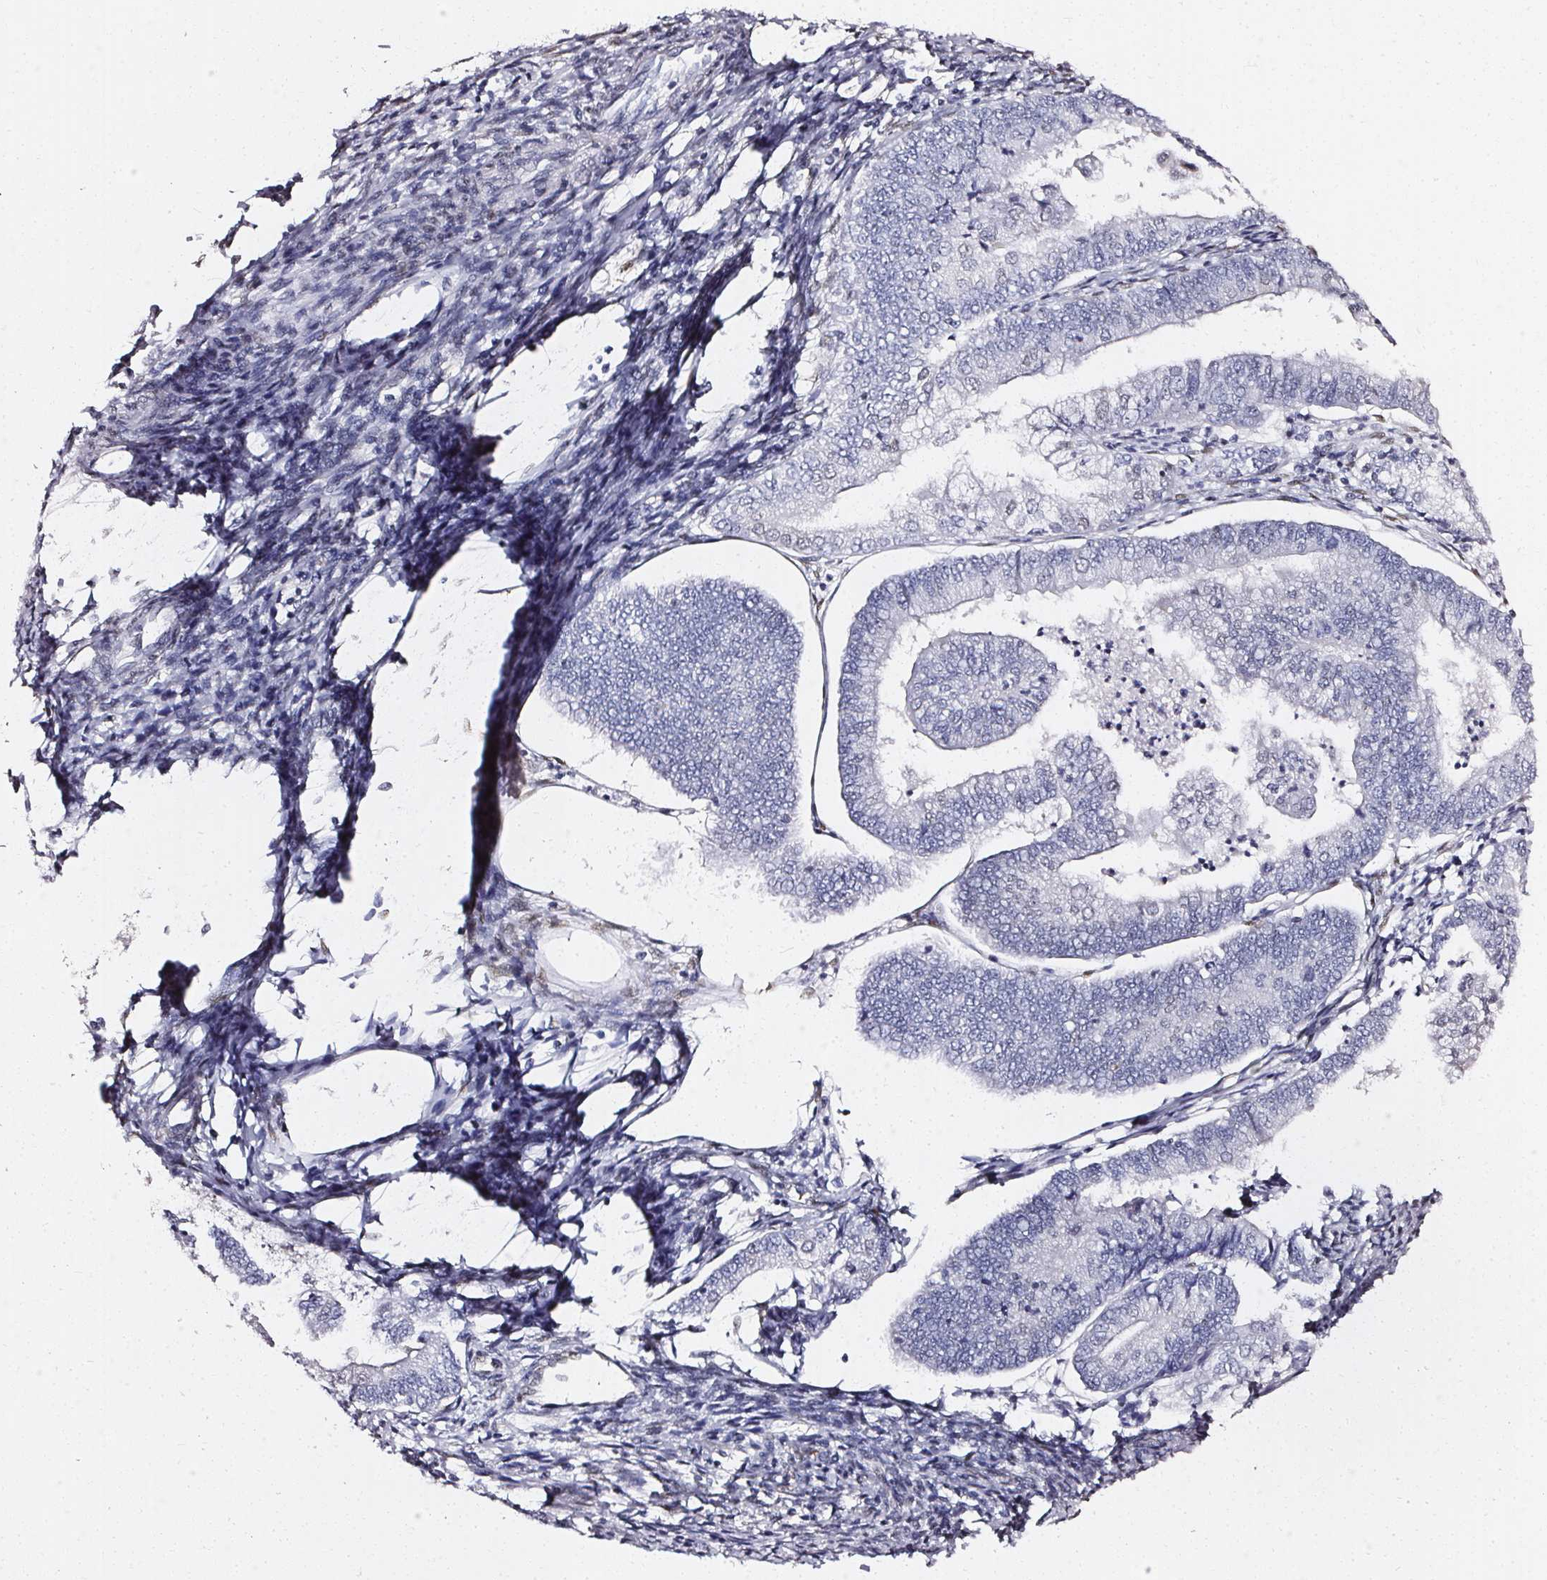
{"staining": {"intensity": "negative", "quantity": "none", "location": "none"}, "tissue": "endometrial cancer", "cell_type": "Tumor cells", "image_type": "cancer", "snomed": [{"axis": "morphology", "description": "Adenocarcinoma, NOS"}, {"axis": "topography", "description": "Endometrium"}], "caption": "Endometrial adenocarcinoma stained for a protein using immunohistochemistry (IHC) demonstrates no expression tumor cells.", "gene": "GP6", "patient": {"sex": "female", "age": 55}}